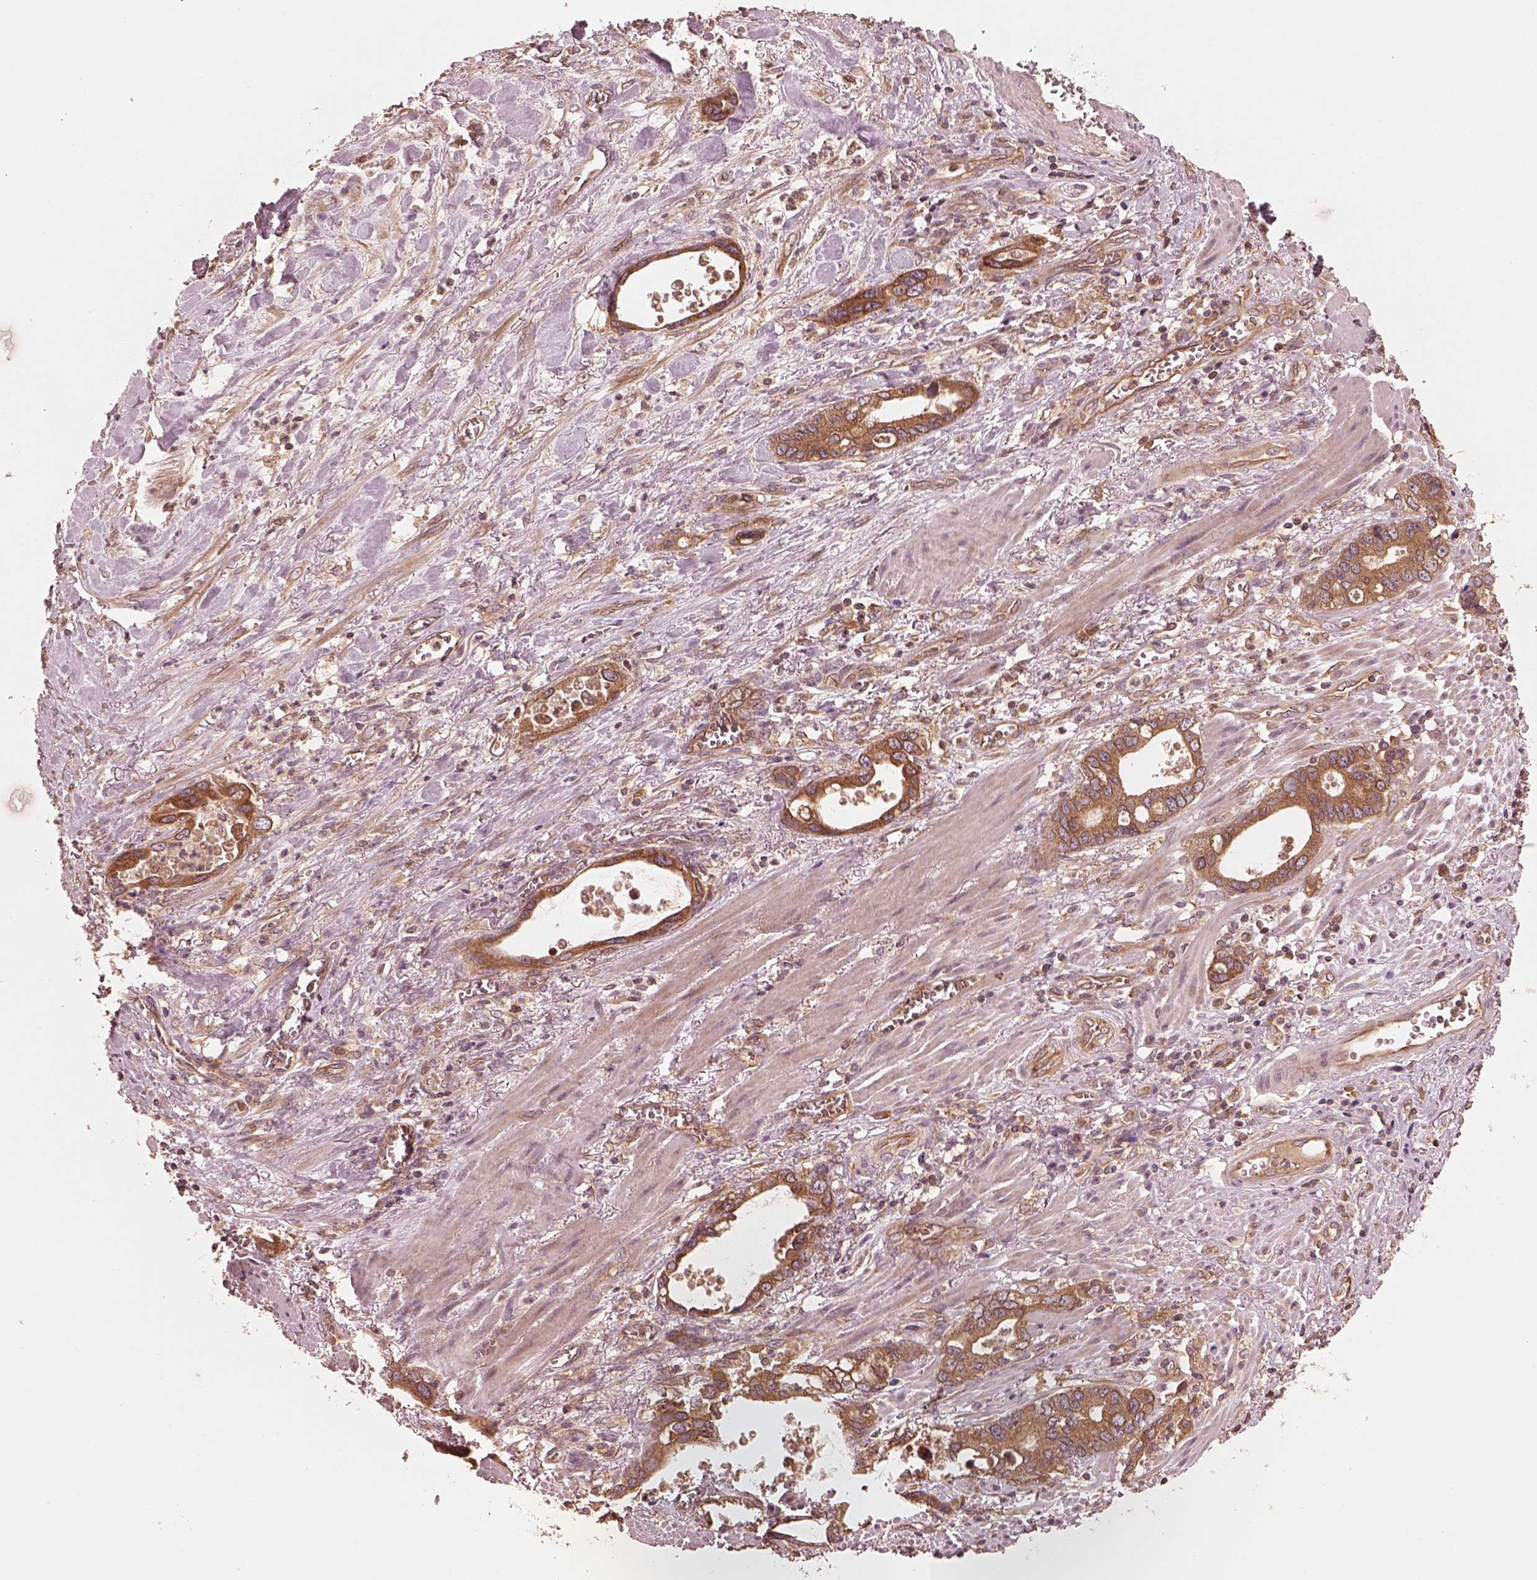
{"staining": {"intensity": "moderate", "quantity": ">75%", "location": "cytoplasmic/membranous"}, "tissue": "stomach cancer", "cell_type": "Tumor cells", "image_type": "cancer", "snomed": [{"axis": "morphology", "description": "Normal tissue, NOS"}, {"axis": "morphology", "description": "Adenocarcinoma, NOS"}, {"axis": "topography", "description": "Esophagus"}, {"axis": "topography", "description": "Stomach, upper"}], "caption": "This image displays immunohistochemistry (IHC) staining of human stomach cancer, with medium moderate cytoplasmic/membranous staining in about >75% of tumor cells.", "gene": "PIK3R2", "patient": {"sex": "male", "age": 74}}